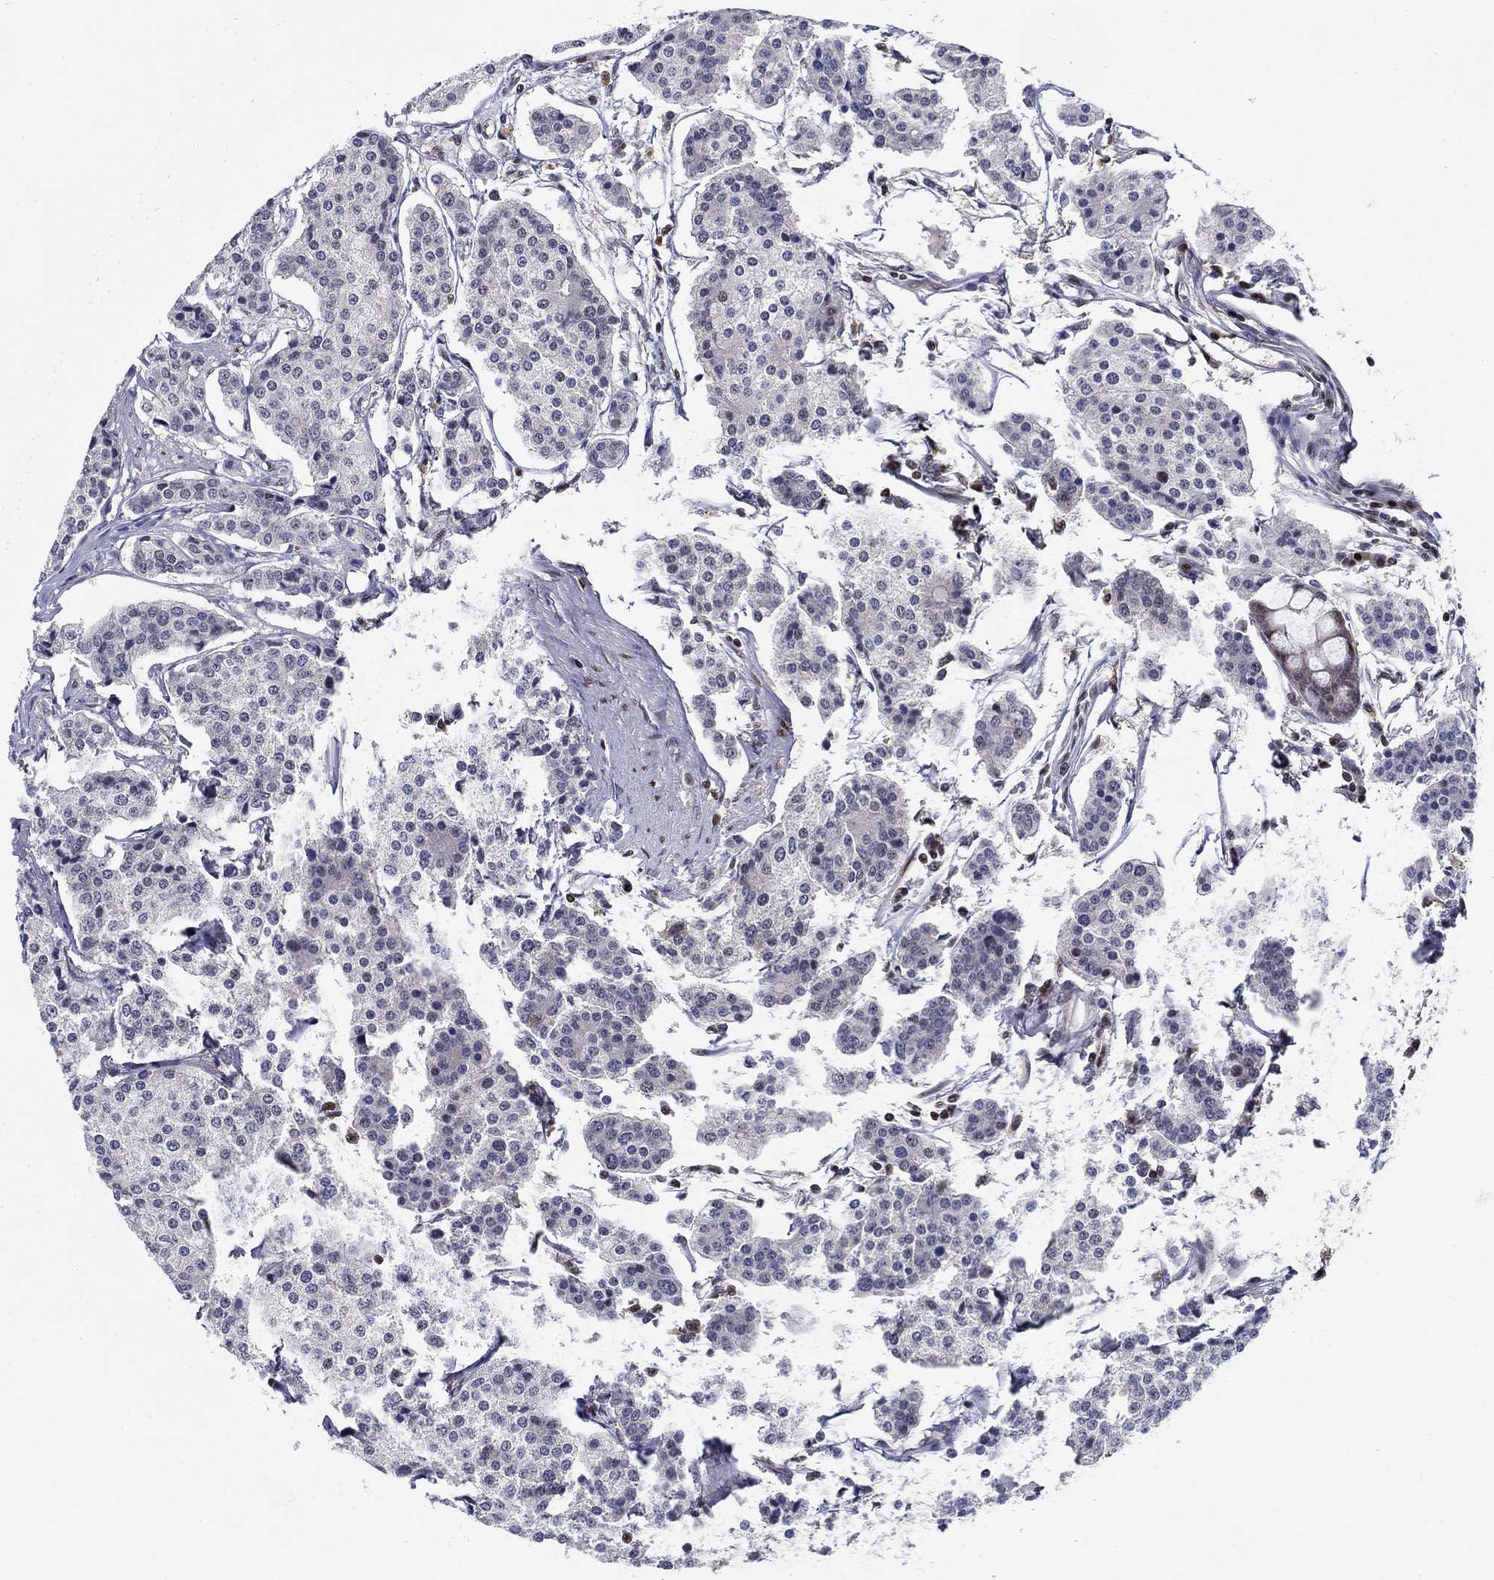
{"staining": {"intensity": "negative", "quantity": "none", "location": "none"}, "tissue": "carcinoid", "cell_type": "Tumor cells", "image_type": "cancer", "snomed": [{"axis": "morphology", "description": "Carcinoid, malignant, NOS"}, {"axis": "topography", "description": "Small intestine"}], "caption": "A histopathology image of human carcinoid (malignant) is negative for staining in tumor cells.", "gene": "ZNF594", "patient": {"sex": "female", "age": 65}}